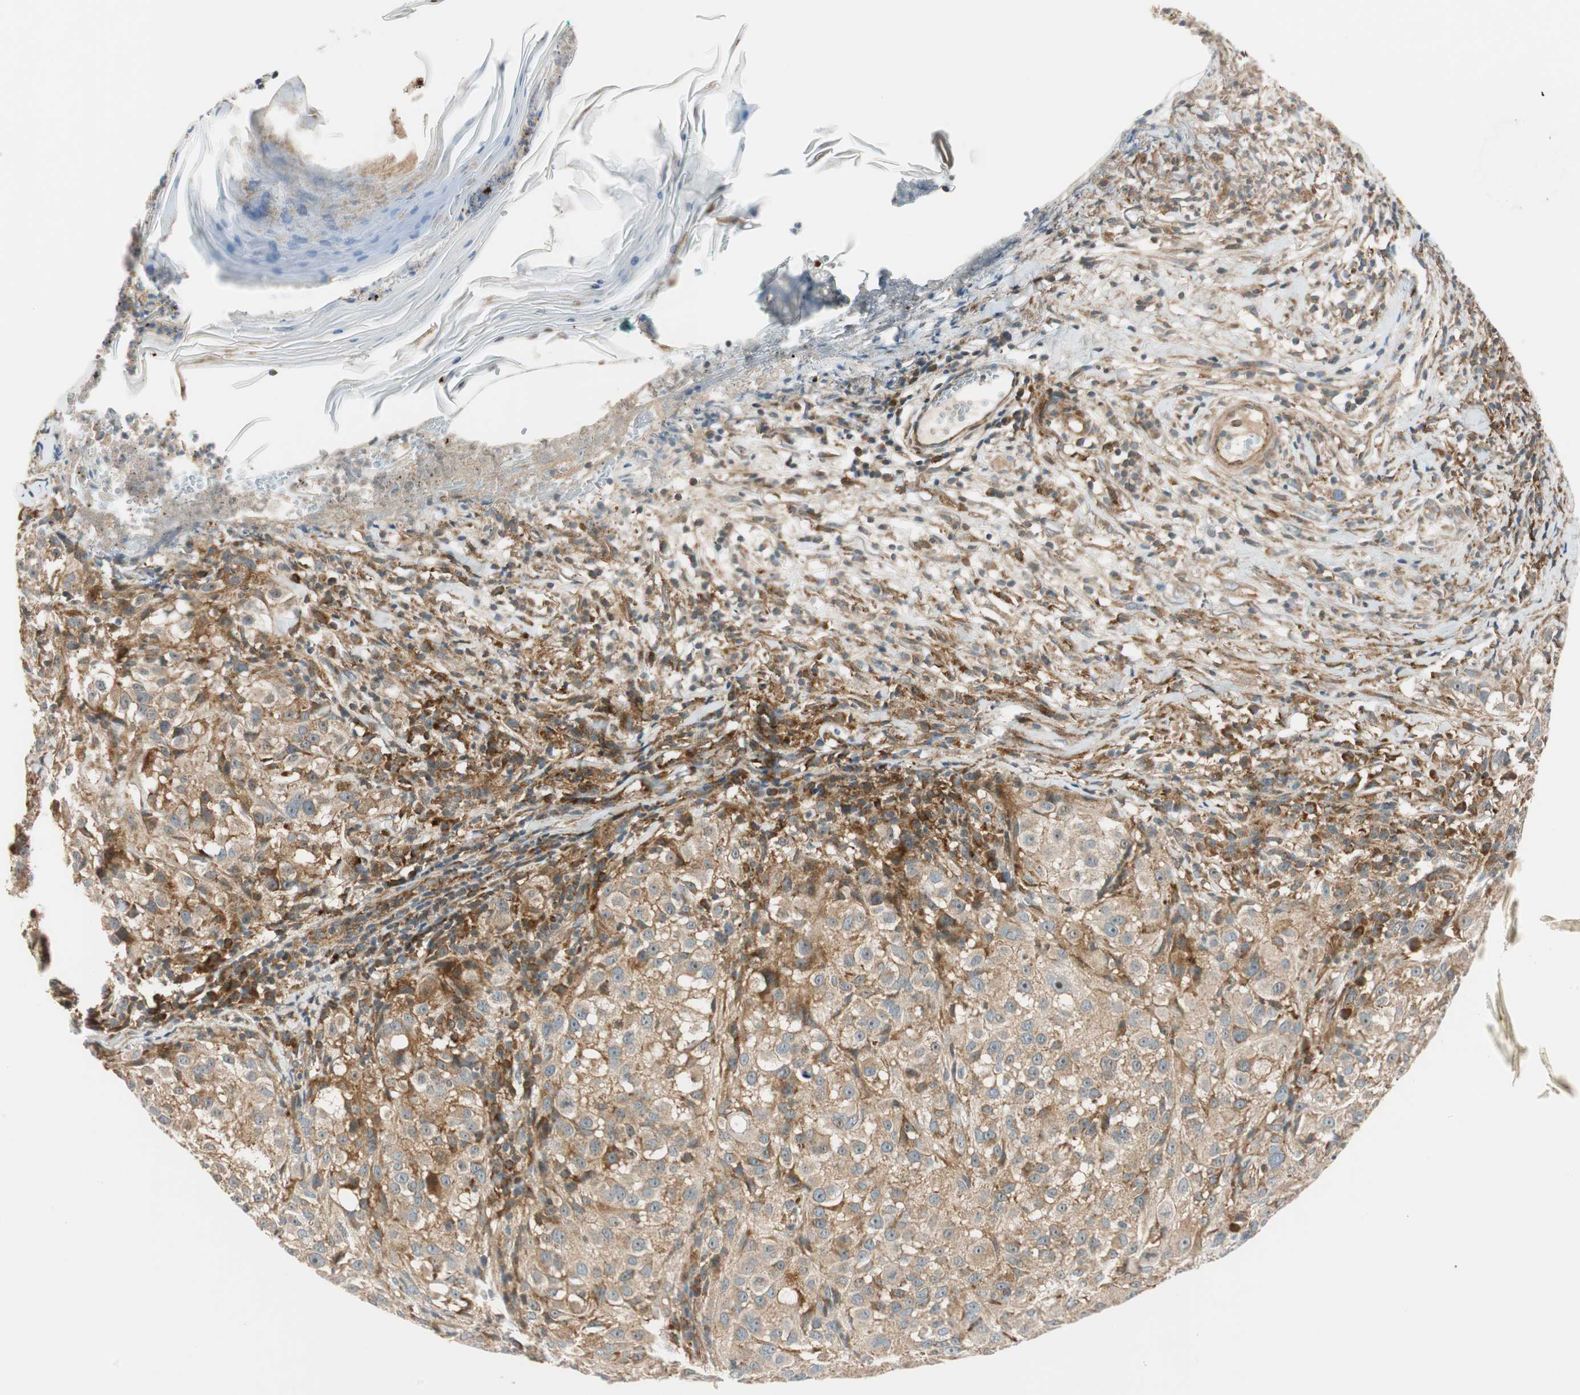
{"staining": {"intensity": "moderate", "quantity": ">75%", "location": "cytoplasmic/membranous"}, "tissue": "melanoma", "cell_type": "Tumor cells", "image_type": "cancer", "snomed": [{"axis": "morphology", "description": "Necrosis, NOS"}, {"axis": "morphology", "description": "Malignant melanoma, NOS"}, {"axis": "topography", "description": "Skin"}], "caption": "An image of melanoma stained for a protein exhibits moderate cytoplasmic/membranous brown staining in tumor cells. (Brightfield microscopy of DAB IHC at high magnification).", "gene": "ABI1", "patient": {"sex": "female", "age": 87}}